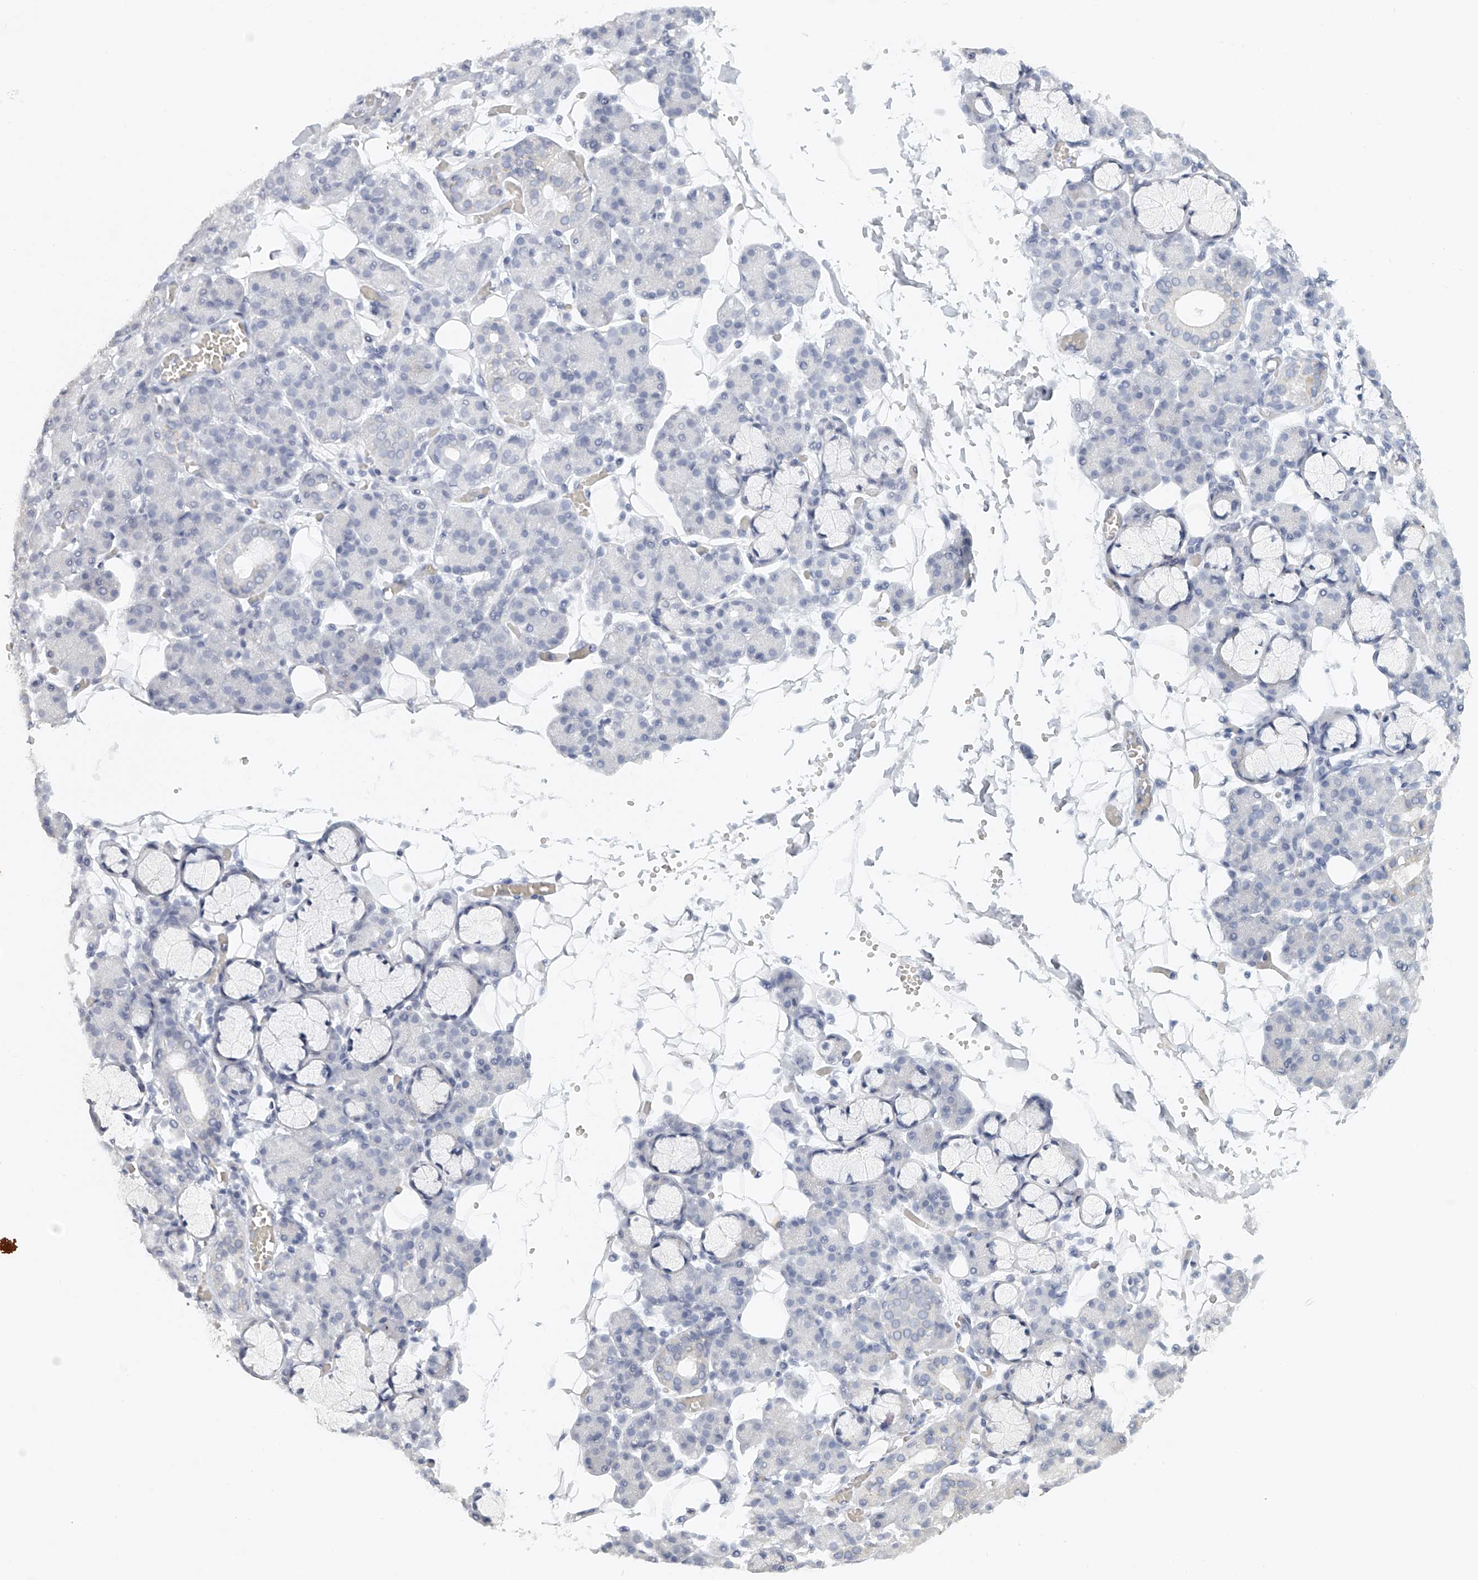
{"staining": {"intensity": "negative", "quantity": "none", "location": "none"}, "tissue": "salivary gland", "cell_type": "Glandular cells", "image_type": "normal", "snomed": [{"axis": "morphology", "description": "Normal tissue, NOS"}, {"axis": "topography", "description": "Salivary gland"}], "caption": "High magnification brightfield microscopy of unremarkable salivary gland stained with DAB (brown) and counterstained with hematoxylin (blue): glandular cells show no significant staining.", "gene": "FAT2", "patient": {"sex": "male", "age": 63}}